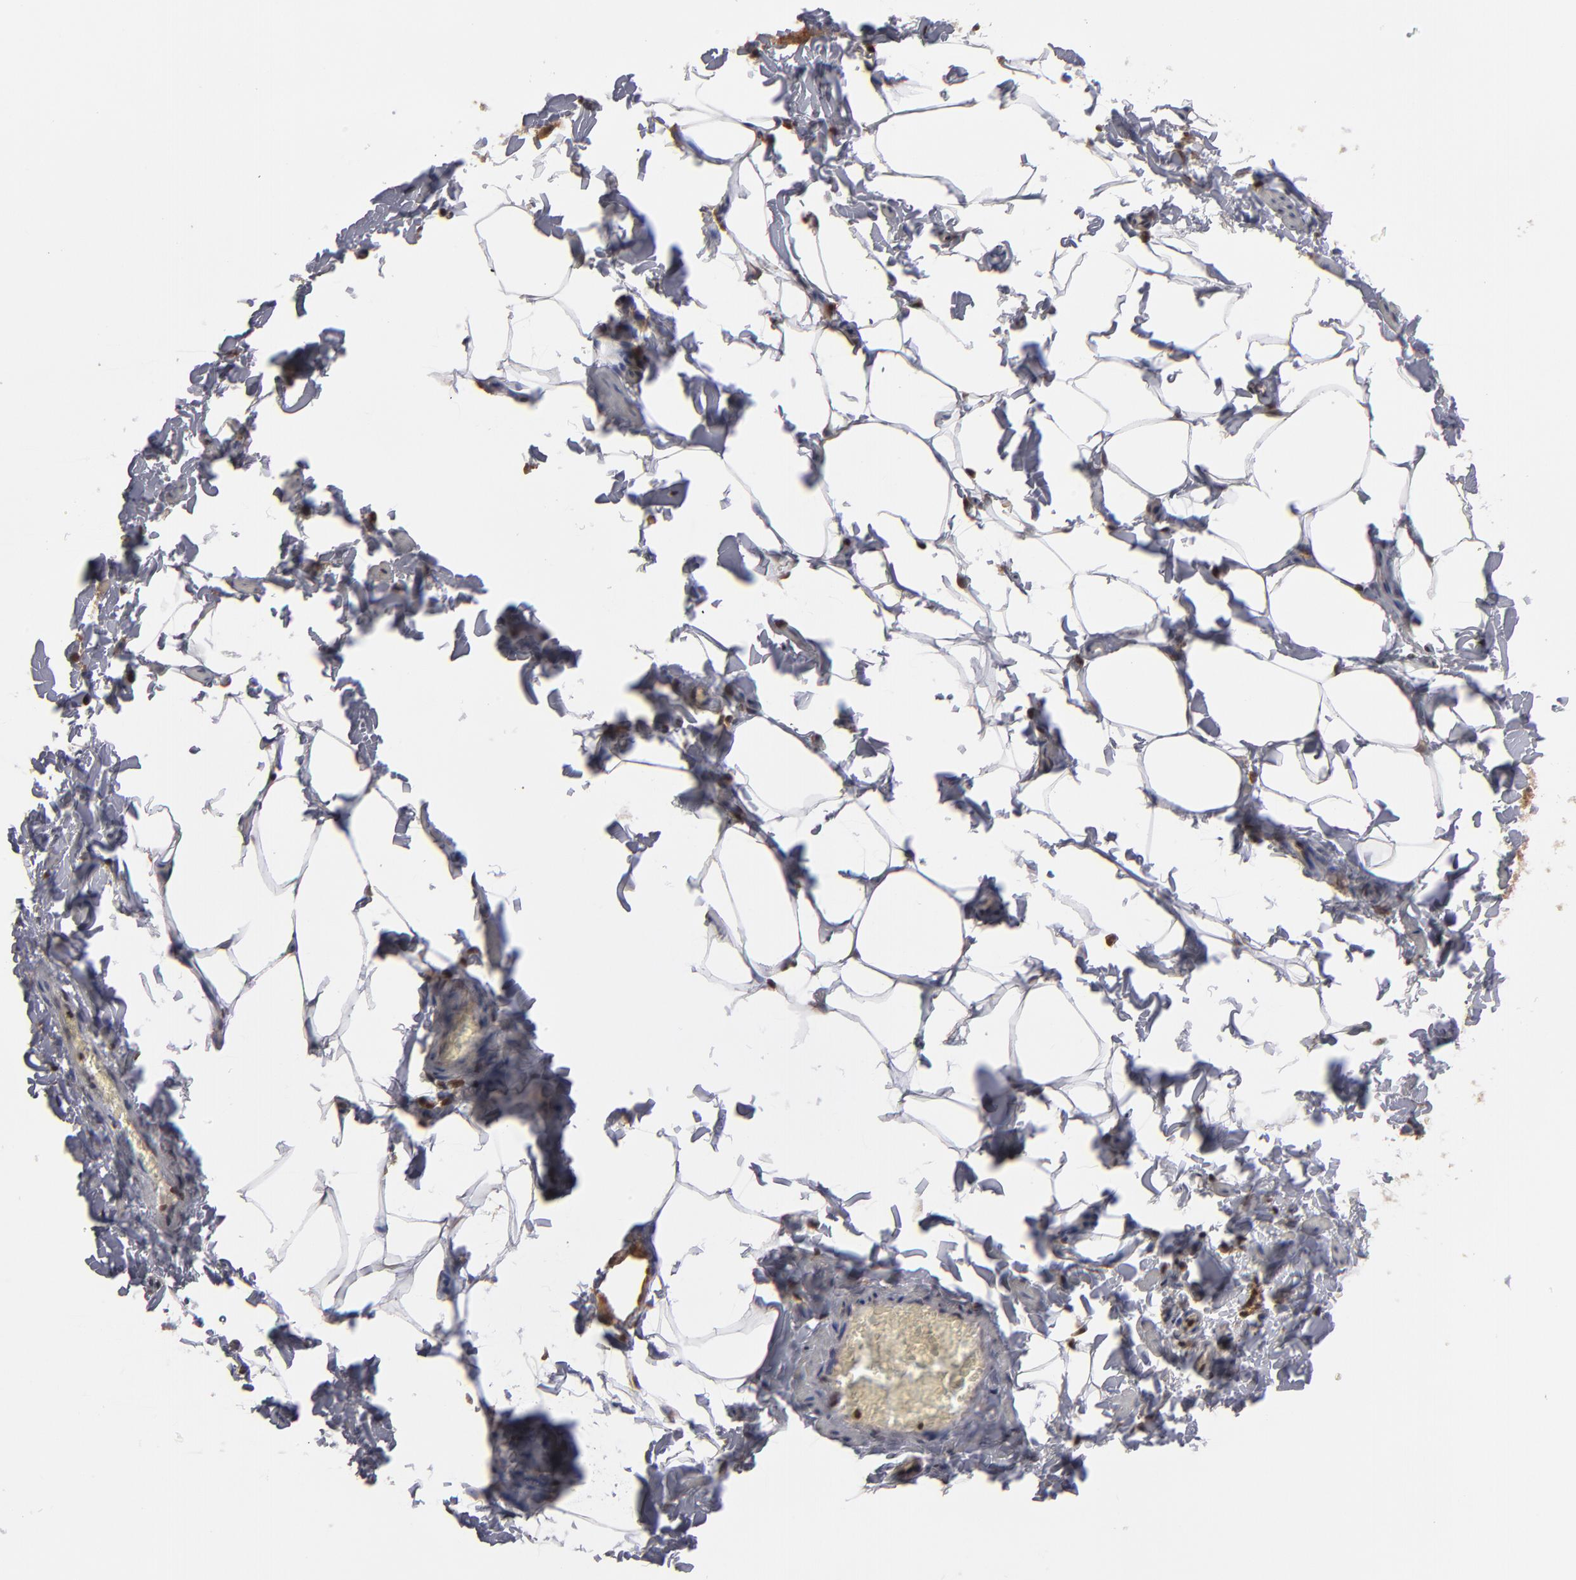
{"staining": {"intensity": "strong", "quantity": ">75%", "location": "cytoplasmic/membranous,nuclear"}, "tissue": "adipose tissue", "cell_type": "Adipocytes", "image_type": "normal", "snomed": [{"axis": "morphology", "description": "Normal tissue, NOS"}, {"axis": "topography", "description": "Vascular tissue"}], "caption": "Protein positivity by immunohistochemistry displays strong cytoplasmic/membranous,nuclear expression in about >75% of adipocytes in normal adipose tissue.", "gene": "RGS6", "patient": {"sex": "male", "age": 41}}